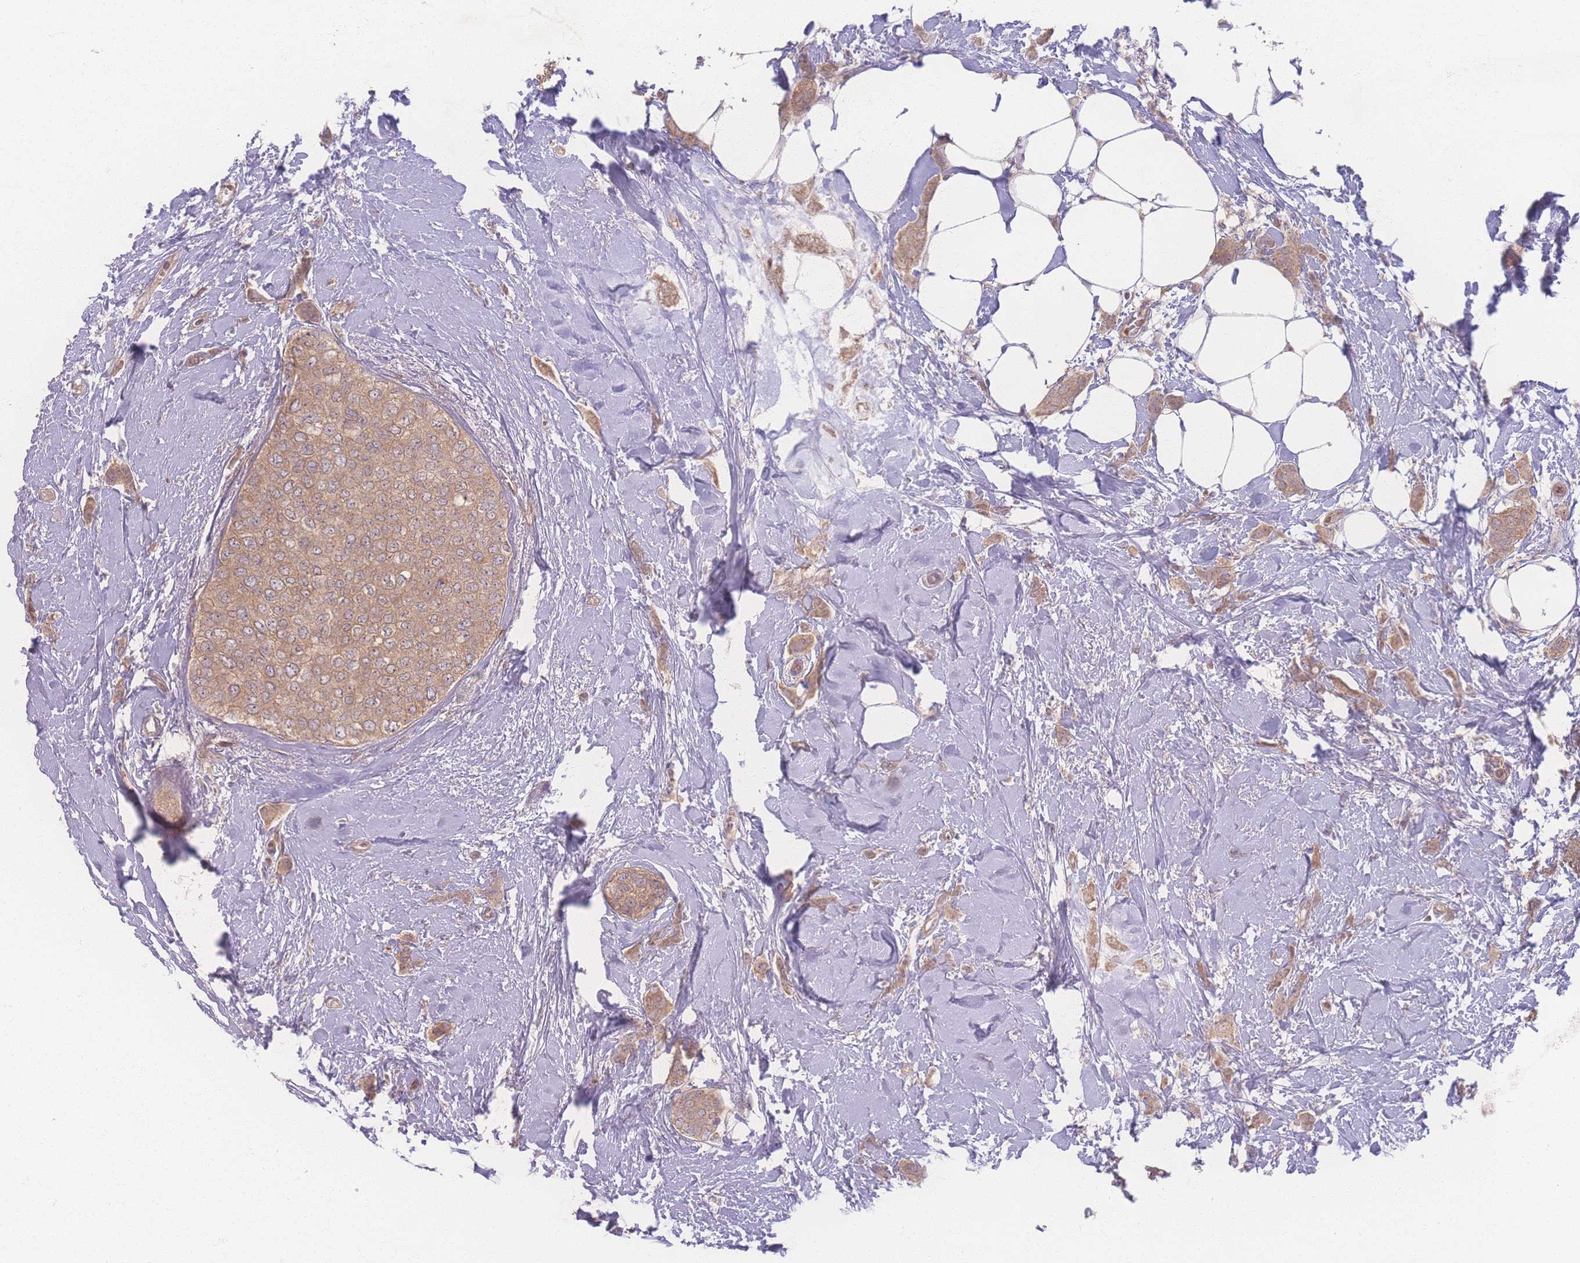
{"staining": {"intensity": "moderate", "quantity": ">75%", "location": "cytoplasmic/membranous"}, "tissue": "breast cancer", "cell_type": "Tumor cells", "image_type": "cancer", "snomed": [{"axis": "morphology", "description": "Duct carcinoma"}, {"axis": "topography", "description": "Breast"}], "caption": "DAB immunohistochemical staining of infiltrating ductal carcinoma (breast) exhibits moderate cytoplasmic/membranous protein positivity in about >75% of tumor cells. The protein is stained brown, and the nuclei are stained in blue (DAB IHC with brightfield microscopy, high magnification).", "gene": "INSR", "patient": {"sex": "female", "age": 72}}